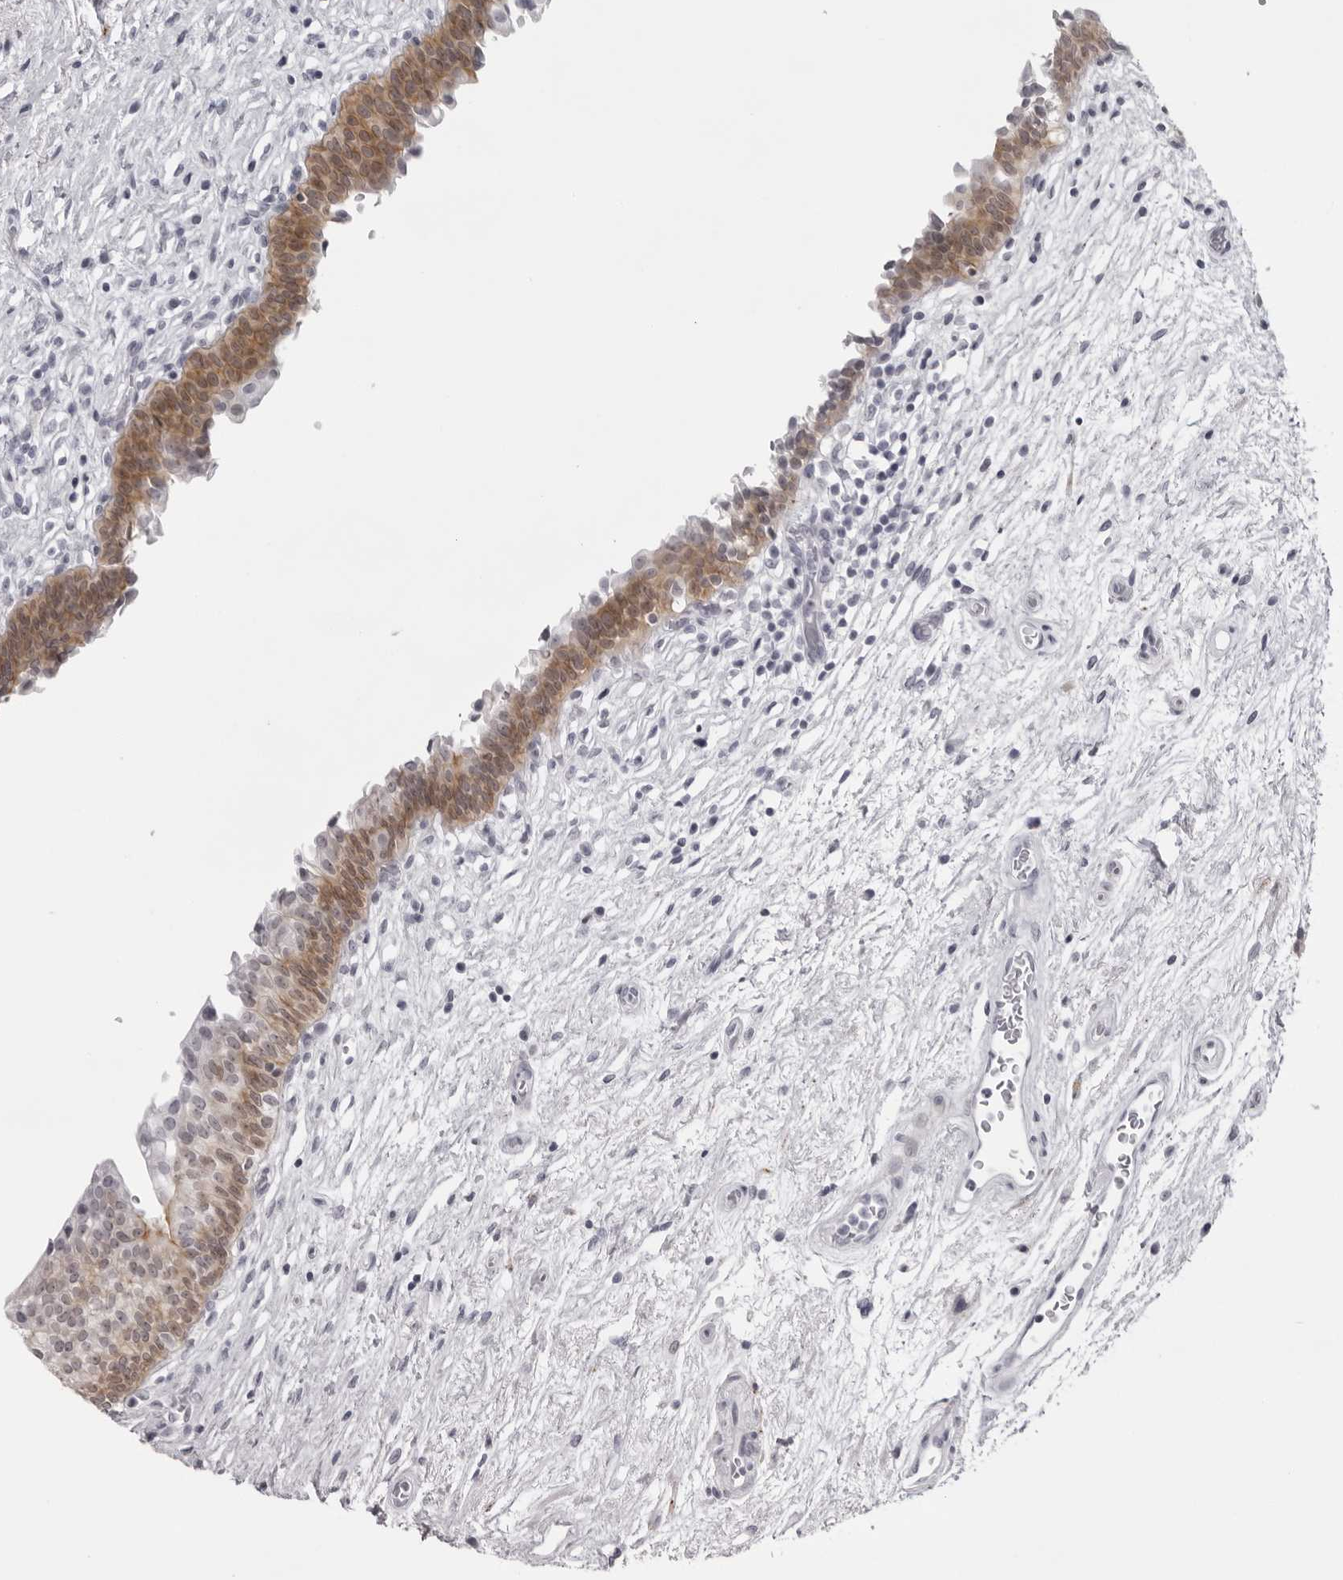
{"staining": {"intensity": "moderate", "quantity": ">75%", "location": "cytoplasmic/membranous"}, "tissue": "urinary bladder", "cell_type": "Urothelial cells", "image_type": "normal", "snomed": [{"axis": "morphology", "description": "Normal tissue, NOS"}, {"axis": "topography", "description": "Urinary bladder"}], "caption": "Brown immunohistochemical staining in normal urinary bladder exhibits moderate cytoplasmic/membranous expression in approximately >75% of urothelial cells. The staining is performed using DAB (3,3'-diaminobenzidine) brown chromogen to label protein expression. The nuclei are counter-stained blue using hematoxylin.", "gene": "NUDT18", "patient": {"sex": "male", "age": 83}}